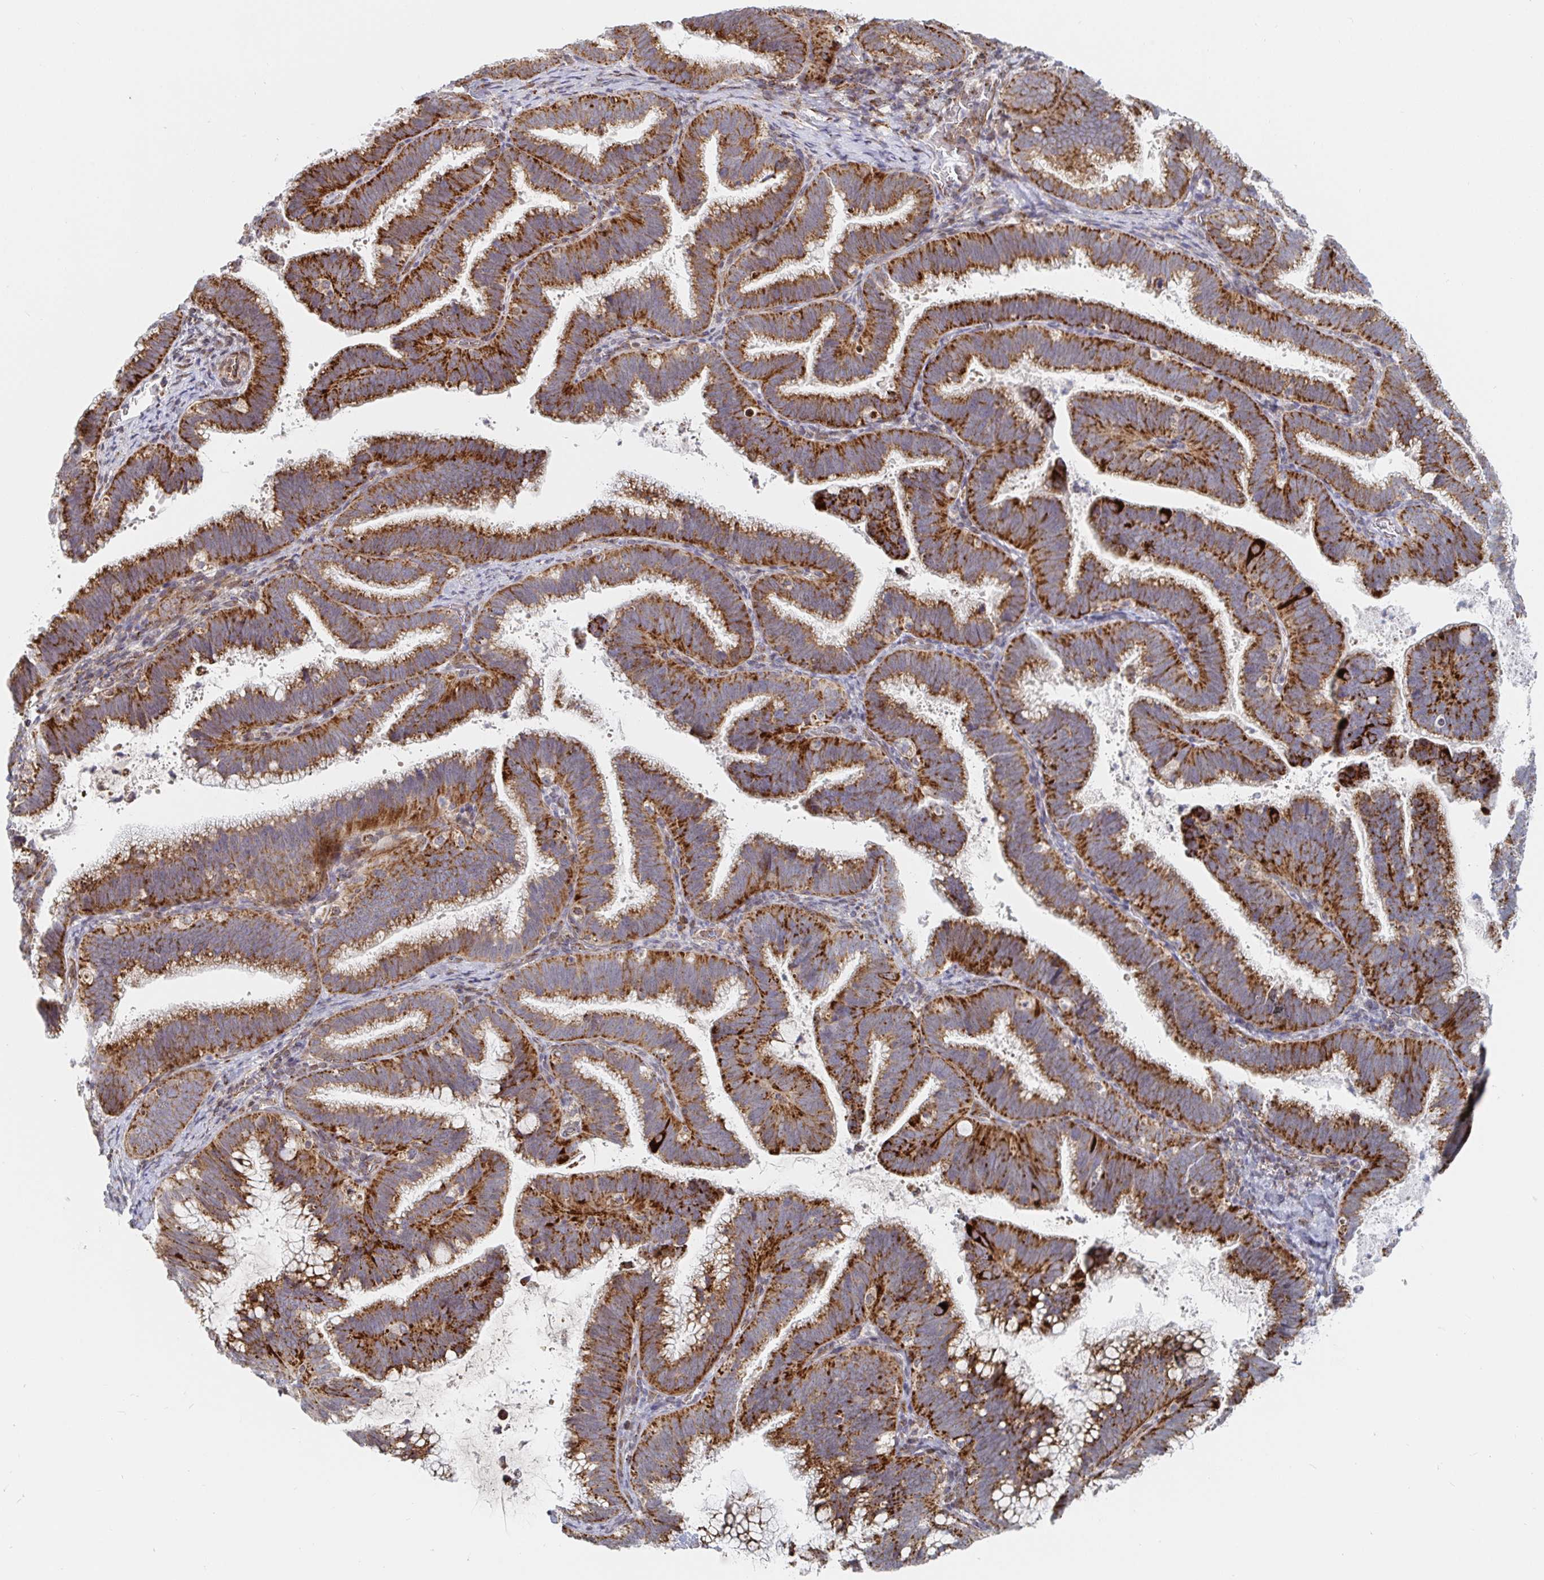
{"staining": {"intensity": "strong", "quantity": ">75%", "location": "cytoplasmic/membranous"}, "tissue": "cervical cancer", "cell_type": "Tumor cells", "image_type": "cancer", "snomed": [{"axis": "morphology", "description": "Adenocarcinoma, NOS"}, {"axis": "topography", "description": "Cervix"}], "caption": "Protein analysis of cervical cancer (adenocarcinoma) tissue demonstrates strong cytoplasmic/membranous staining in about >75% of tumor cells.", "gene": "STARD8", "patient": {"sex": "female", "age": 61}}